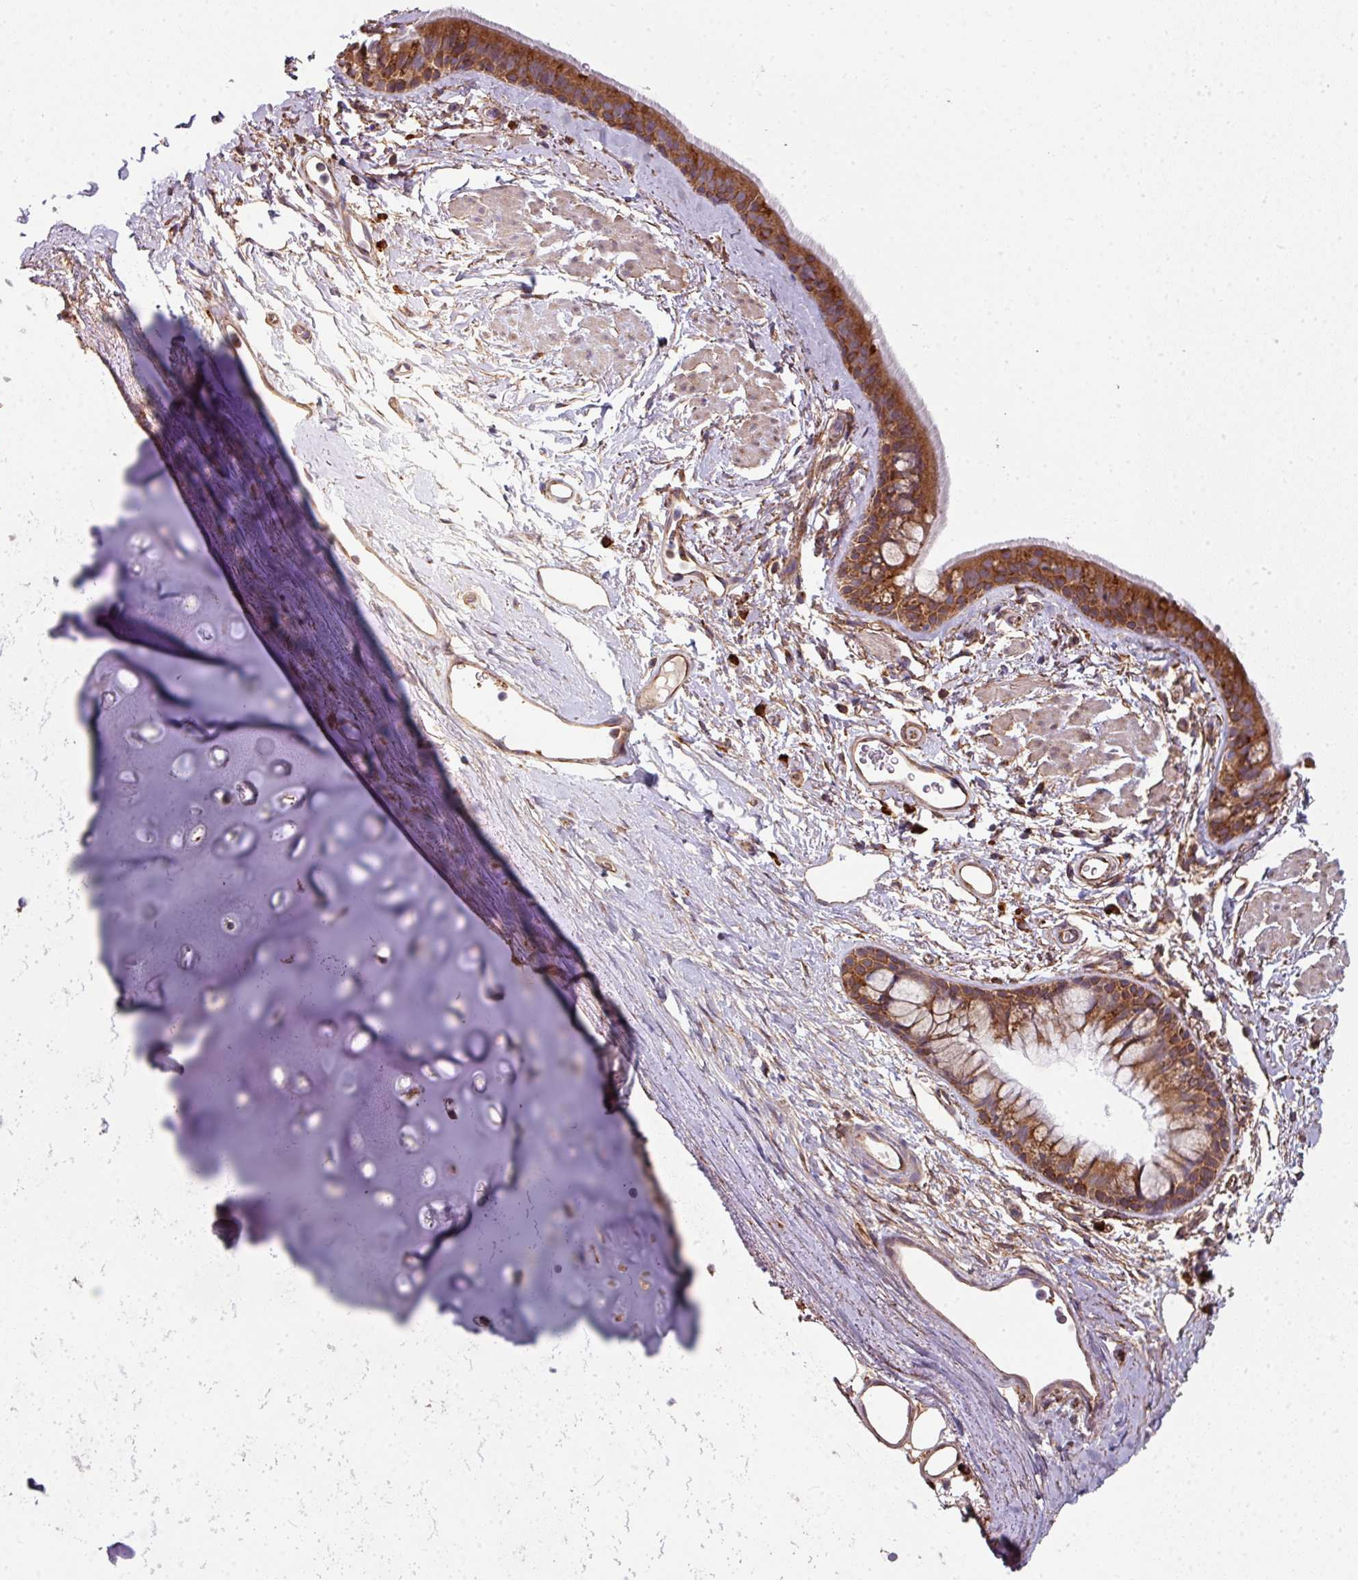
{"staining": {"intensity": "moderate", "quantity": ">75%", "location": "cytoplasmic/membranous"}, "tissue": "bronchus", "cell_type": "Respiratory epithelial cells", "image_type": "normal", "snomed": [{"axis": "morphology", "description": "Normal tissue, NOS"}, {"axis": "topography", "description": "Lymph node"}, {"axis": "topography", "description": "Cartilage tissue"}, {"axis": "topography", "description": "Bronchus"}], "caption": "This photomicrograph reveals IHC staining of unremarkable bronchus, with medium moderate cytoplasmic/membranous staining in about >75% of respiratory epithelial cells.", "gene": "FAT4", "patient": {"sex": "female", "age": 70}}